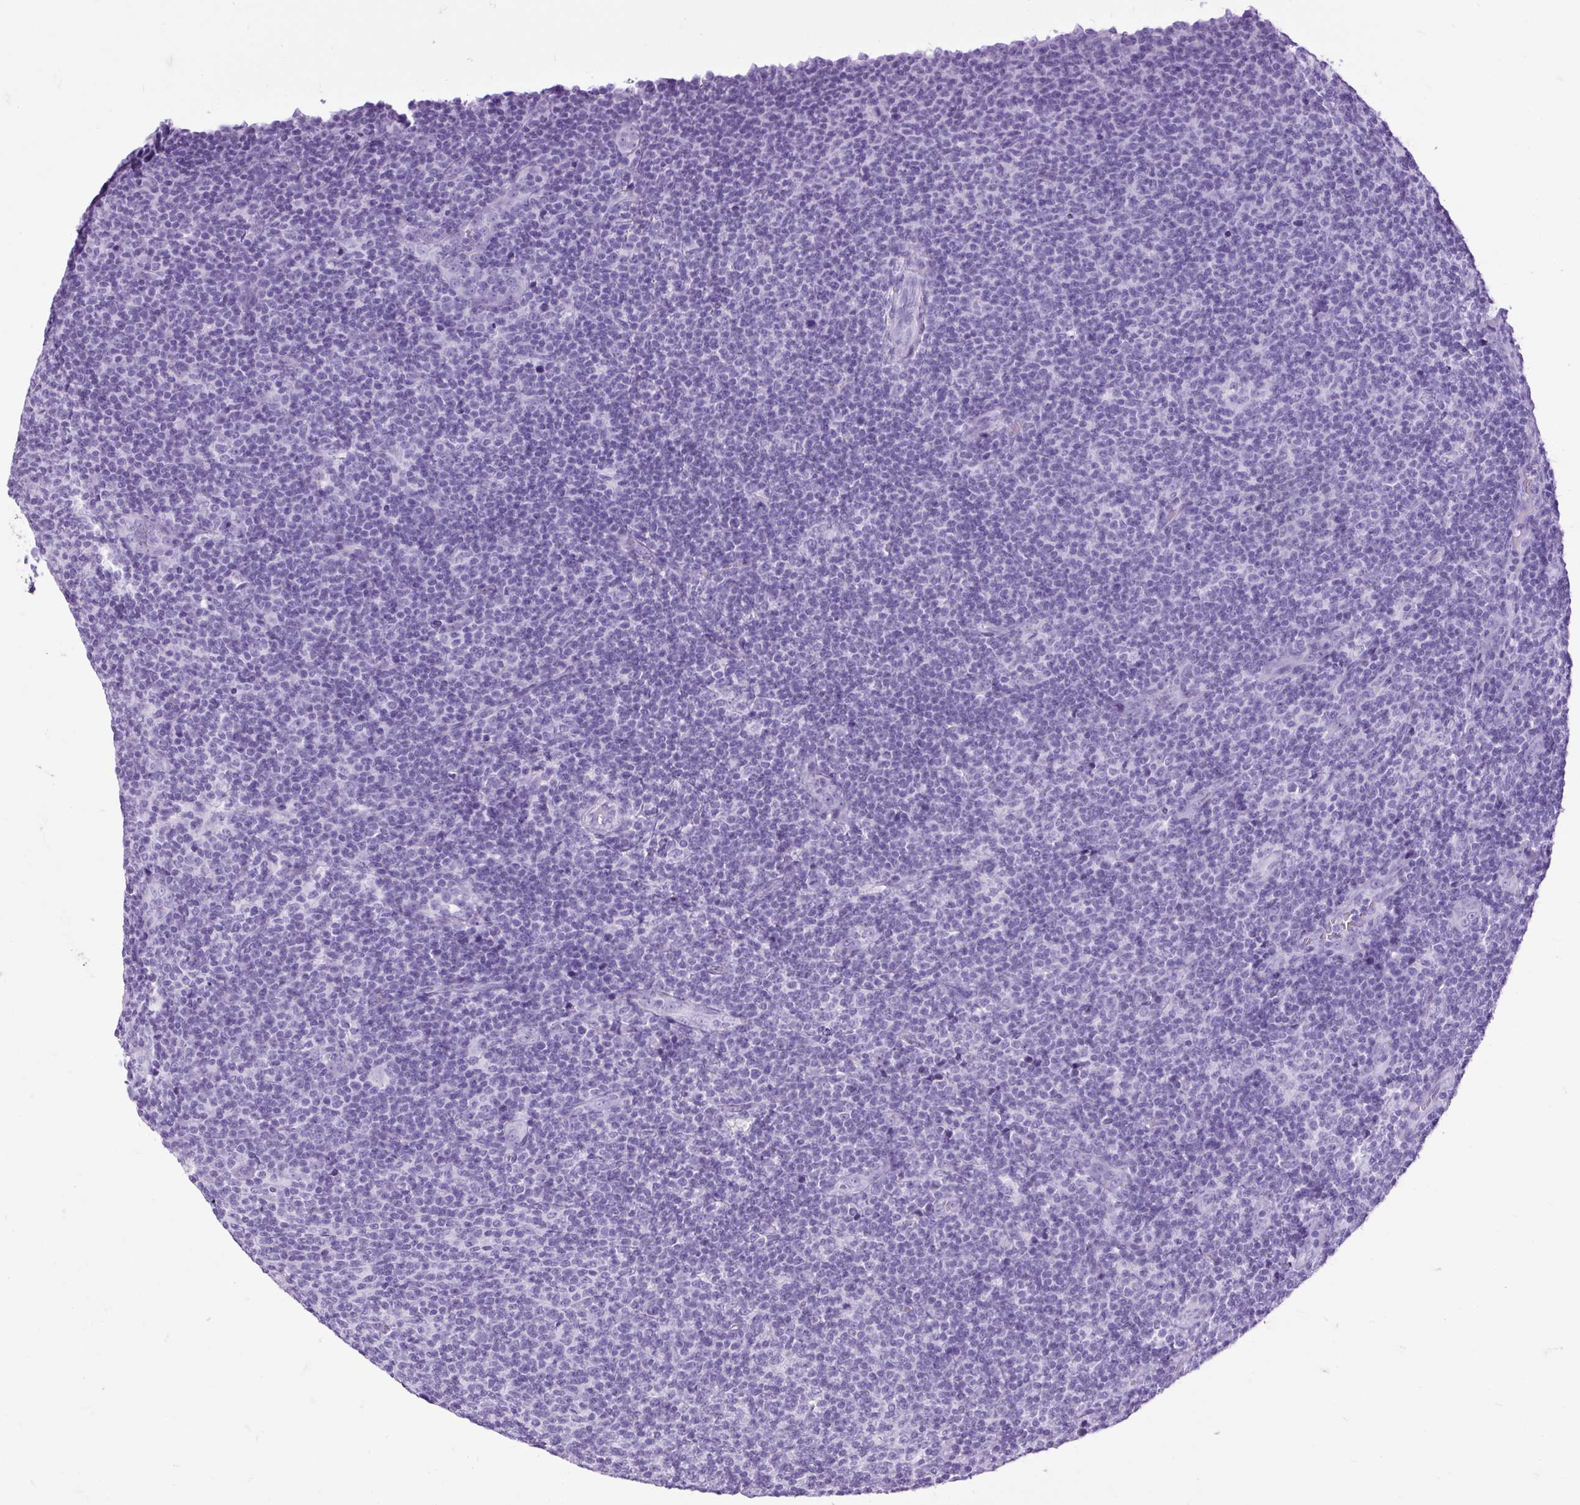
{"staining": {"intensity": "negative", "quantity": "none", "location": "none"}, "tissue": "lymphoma", "cell_type": "Tumor cells", "image_type": "cancer", "snomed": [{"axis": "morphology", "description": "Malignant lymphoma, non-Hodgkin's type, Low grade"}, {"axis": "topography", "description": "Lymph node"}], "caption": "Tumor cells are negative for brown protein staining in lymphoma. (Immunohistochemistry (ihc), brightfield microscopy, high magnification).", "gene": "CEL", "patient": {"sex": "male", "age": 66}}